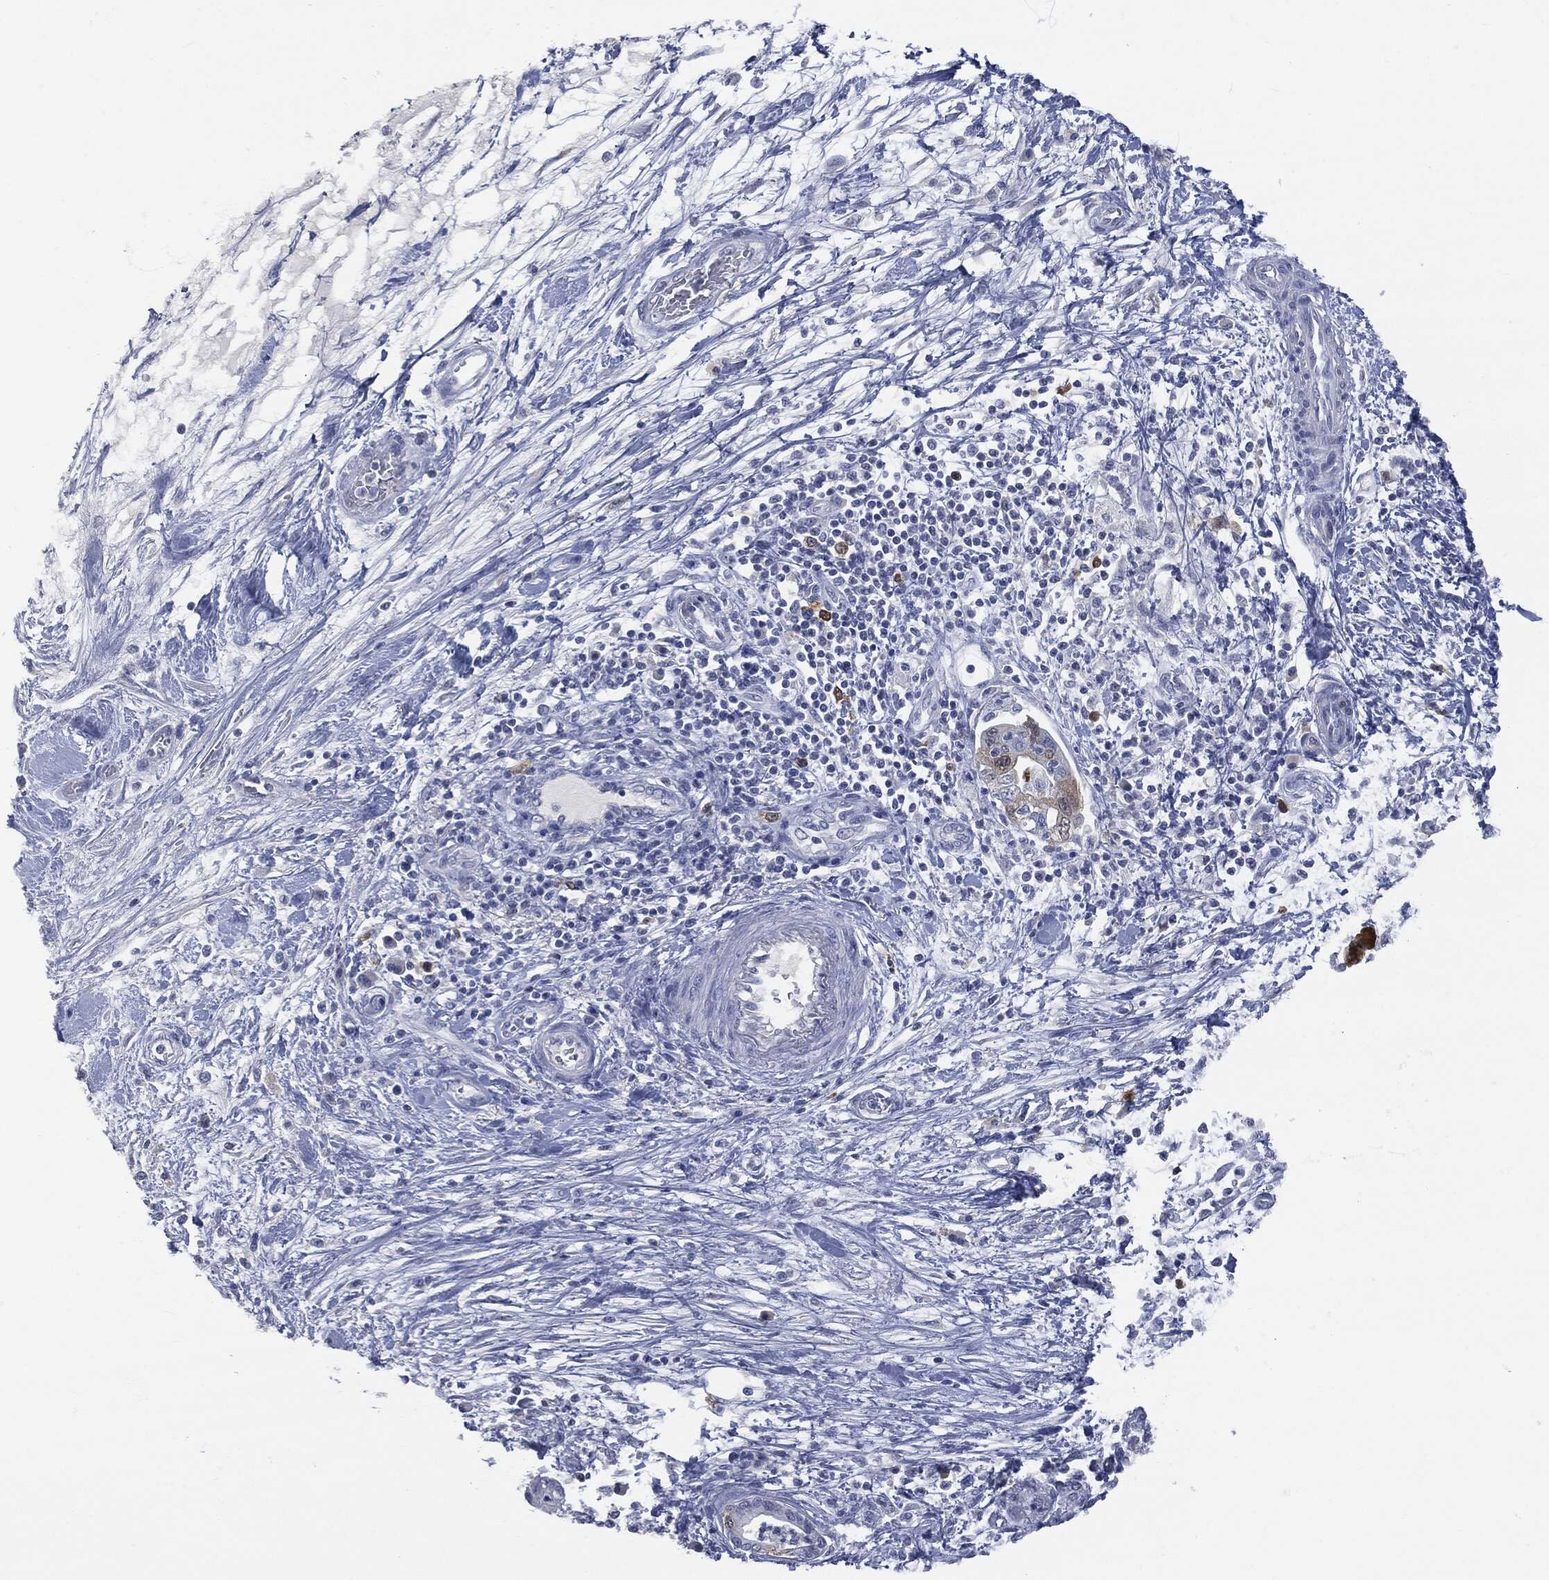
{"staining": {"intensity": "negative", "quantity": "none", "location": "none"}, "tissue": "pancreatic cancer", "cell_type": "Tumor cells", "image_type": "cancer", "snomed": [{"axis": "morphology", "description": "Adenocarcinoma, NOS"}, {"axis": "topography", "description": "Pancreas"}], "caption": "Tumor cells show no significant protein expression in pancreatic cancer (adenocarcinoma).", "gene": "UBE2C", "patient": {"sex": "female", "age": 73}}